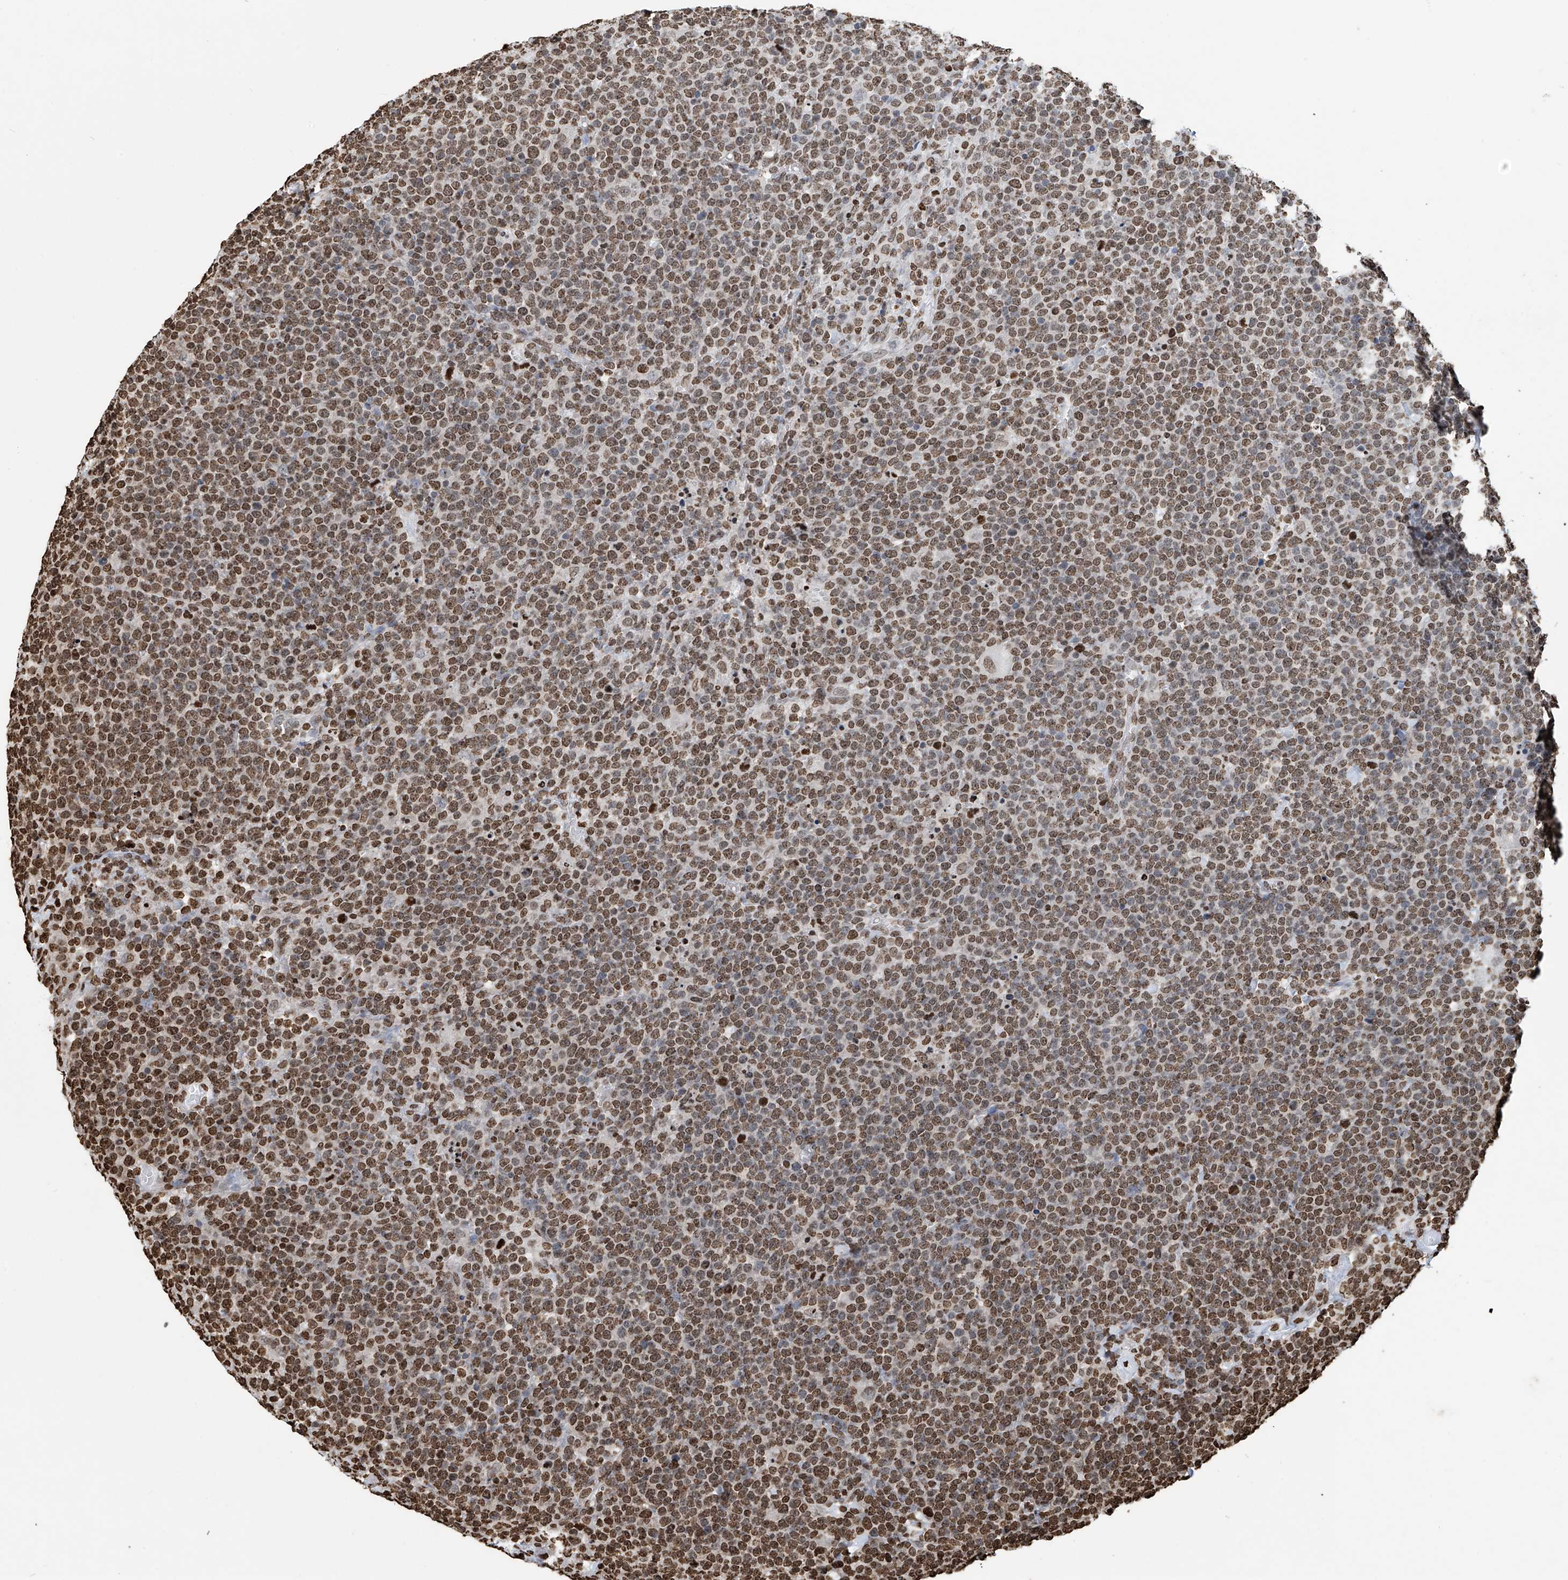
{"staining": {"intensity": "moderate", "quantity": ">75%", "location": "nuclear"}, "tissue": "lymphoma", "cell_type": "Tumor cells", "image_type": "cancer", "snomed": [{"axis": "morphology", "description": "Malignant lymphoma, non-Hodgkin's type, High grade"}, {"axis": "topography", "description": "Lymph node"}], "caption": "About >75% of tumor cells in lymphoma demonstrate moderate nuclear protein positivity as visualized by brown immunohistochemical staining.", "gene": "DPPA2", "patient": {"sex": "male", "age": 61}}